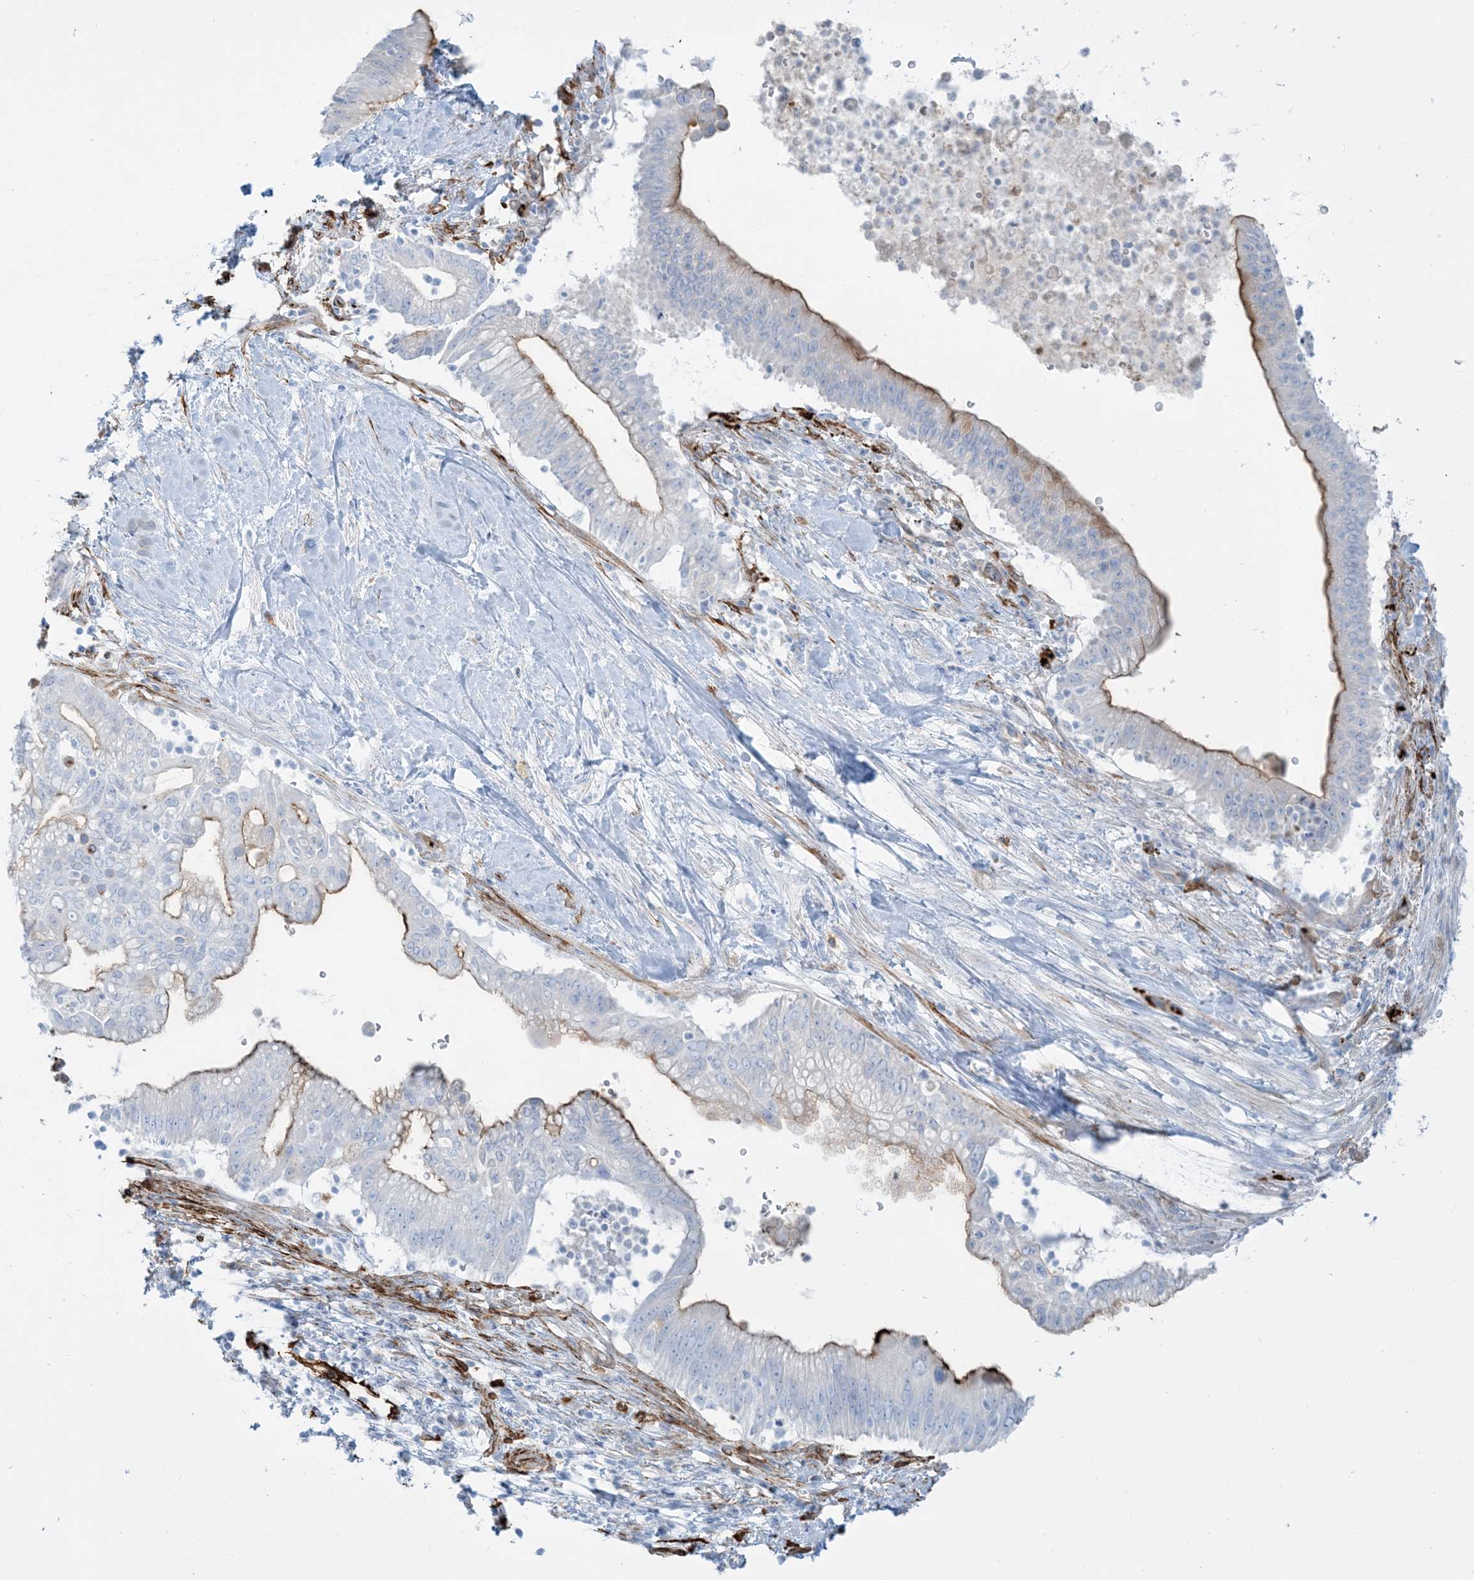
{"staining": {"intensity": "moderate", "quantity": "25%-75%", "location": "cytoplasmic/membranous"}, "tissue": "pancreatic cancer", "cell_type": "Tumor cells", "image_type": "cancer", "snomed": [{"axis": "morphology", "description": "Adenocarcinoma, NOS"}, {"axis": "topography", "description": "Pancreas"}], "caption": "Moderate cytoplasmic/membranous expression for a protein is identified in about 25%-75% of tumor cells of pancreatic cancer (adenocarcinoma) using immunohistochemistry (IHC).", "gene": "EPS8L3", "patient": {"sex": "male", "age": 68}}